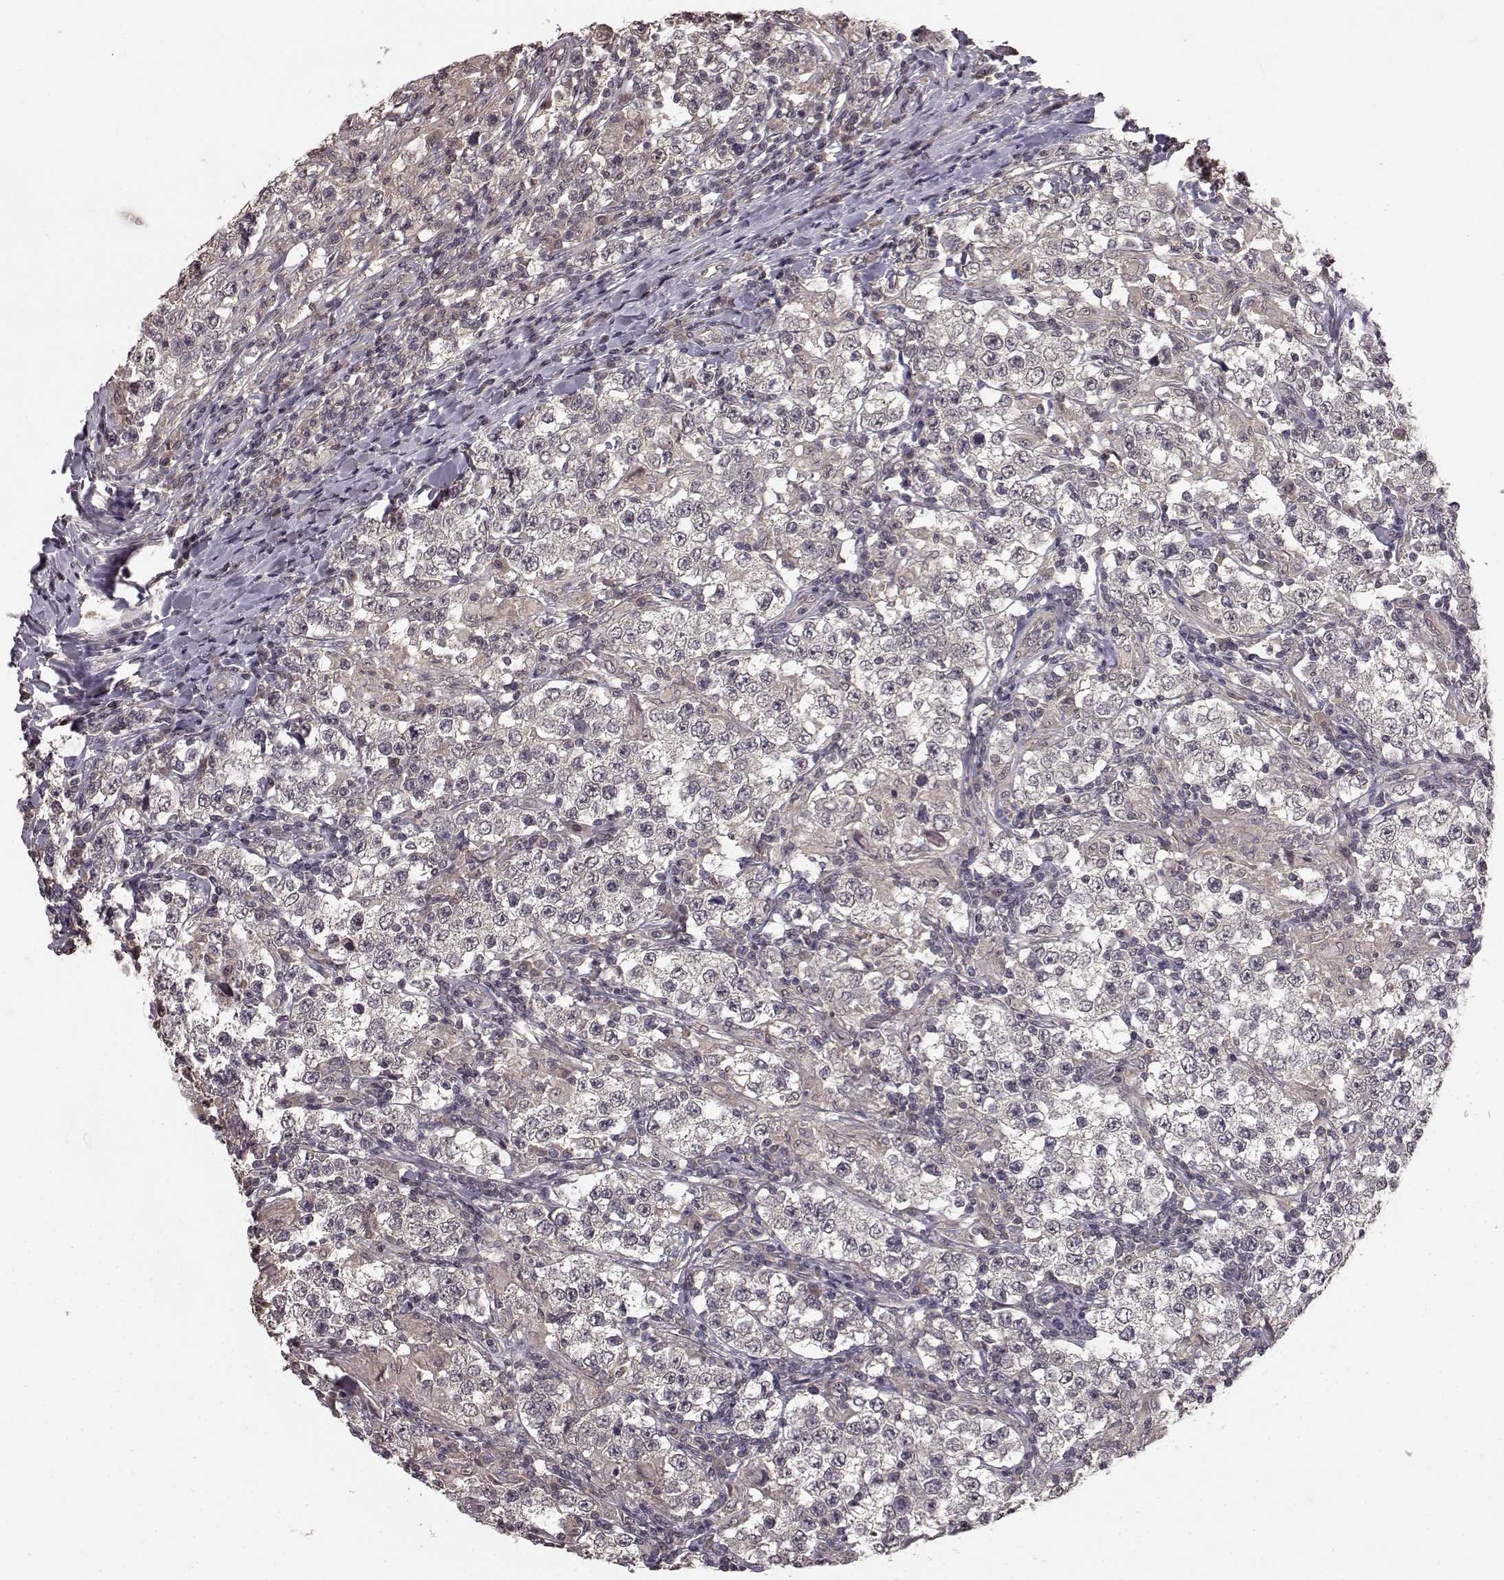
{"staining": {"intensity": "negative", "quantity": "none", "location": "none"}, "tissue": "testis cancer", "cell_type": "Tumor cells", "image_type": "cancer", "snomed": [{"axis": "morphology", "description": "Seminoma, NOS"}, {"axis": "morphology", "description": "Carcinoma, Embryonal, NOS"}, {"axis": "topography", "description": "Testis"}], "caption": "IHC image of testis seminoma stained for a protein (brown), which demonstrates no staining in tumor cells.", "gene": "NTRK2", "patient": {"sex": "male", "age": 41}}